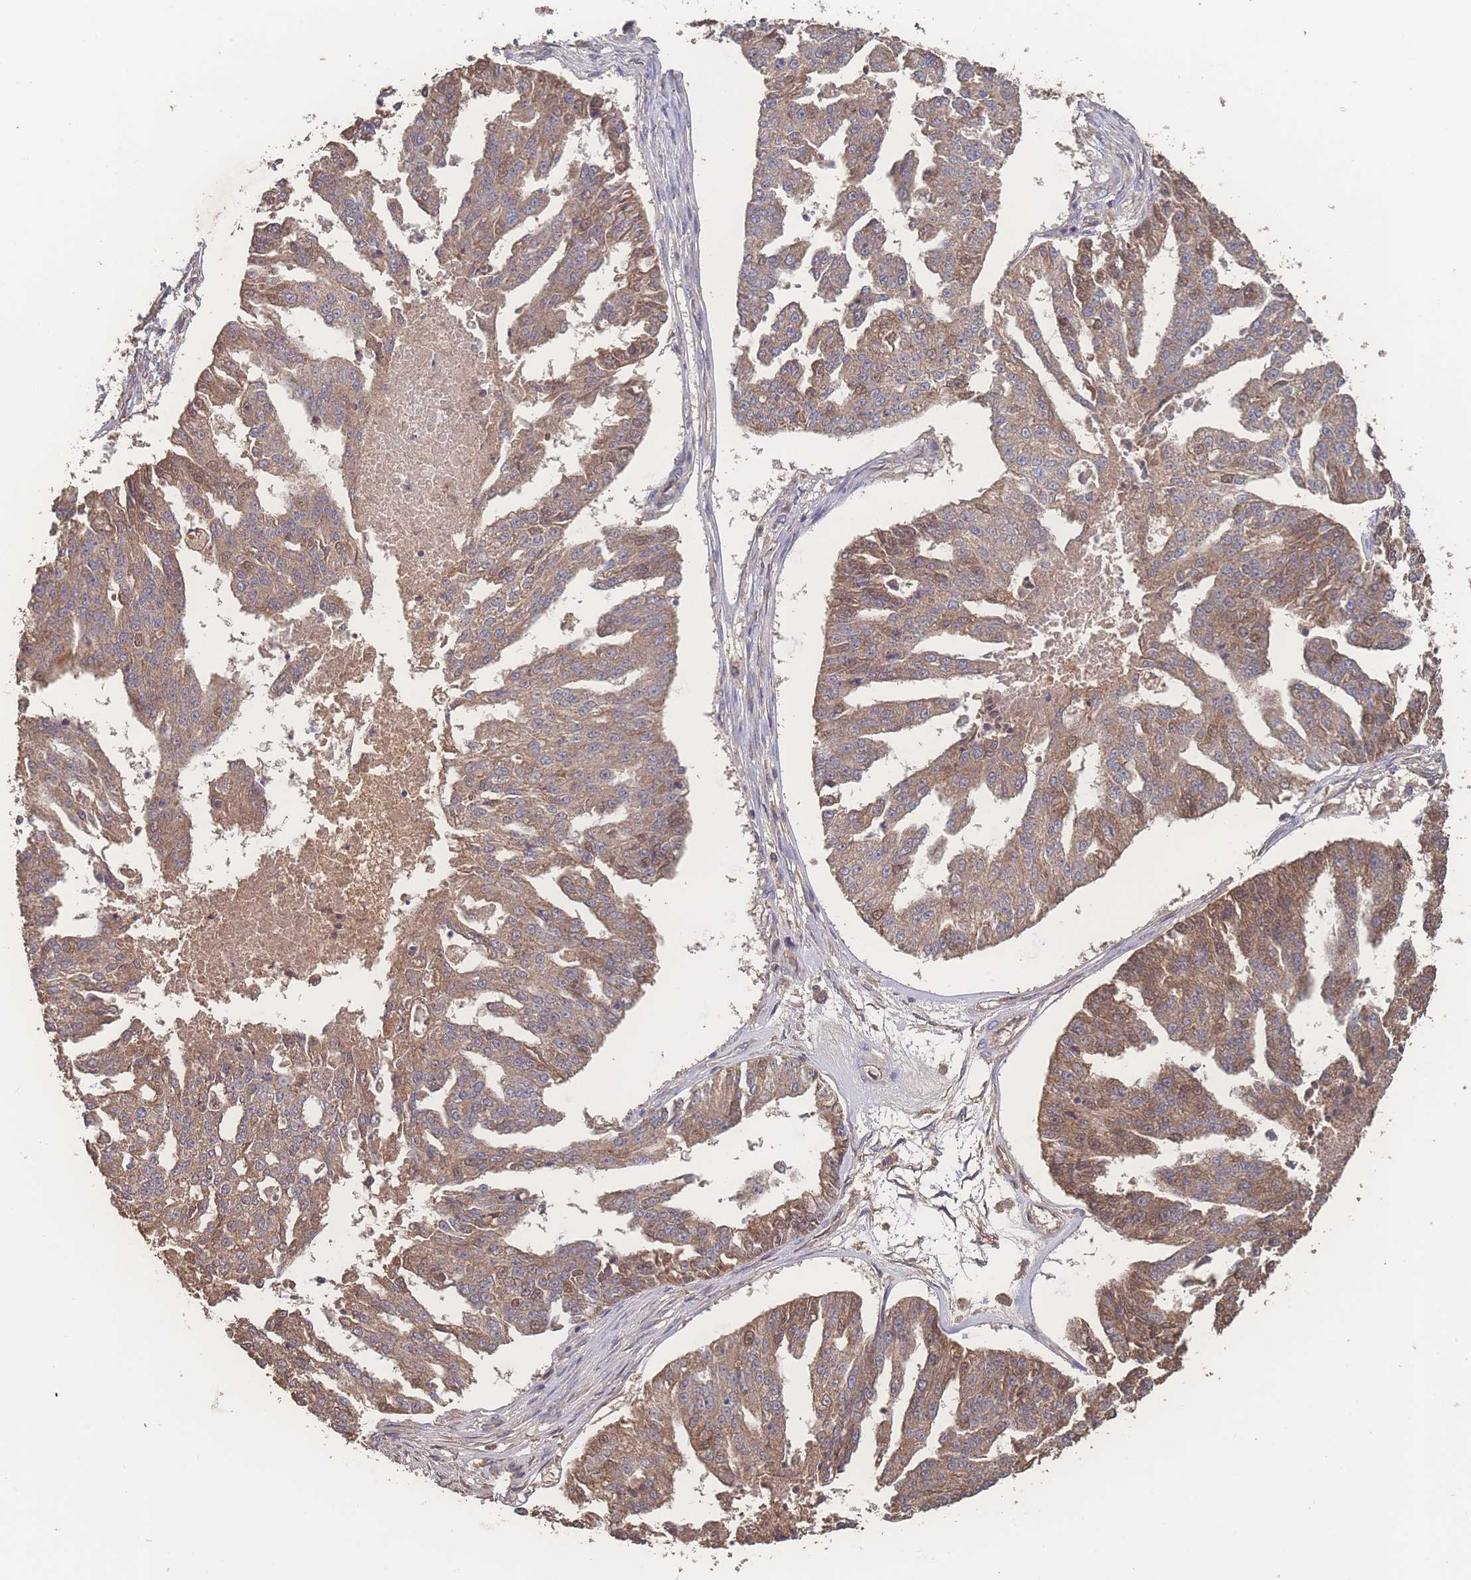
{"staining": {"intensity": "moderate", "quantity": ">75%", "location": "cytoplasmic/membranous"}, "tissue": "ovarian cancer", "cell_type": "Tumor cells", "image_type": "cancer", "snomed": [{"axis": "morphology", "description": "Cystadenocarcinoma, serous, NOS"}, {"axis": "topography", "description": "Ovary"}], "caption": "The histopathology image demonstrates a brown stain indicating the presence of a protein in the cytoplasmic/membranous of tumor cells in serous cystadenocarcinoma (ovarian).", "gene": "ATXN10", "patient": {"sex": "female", "age": 58}}